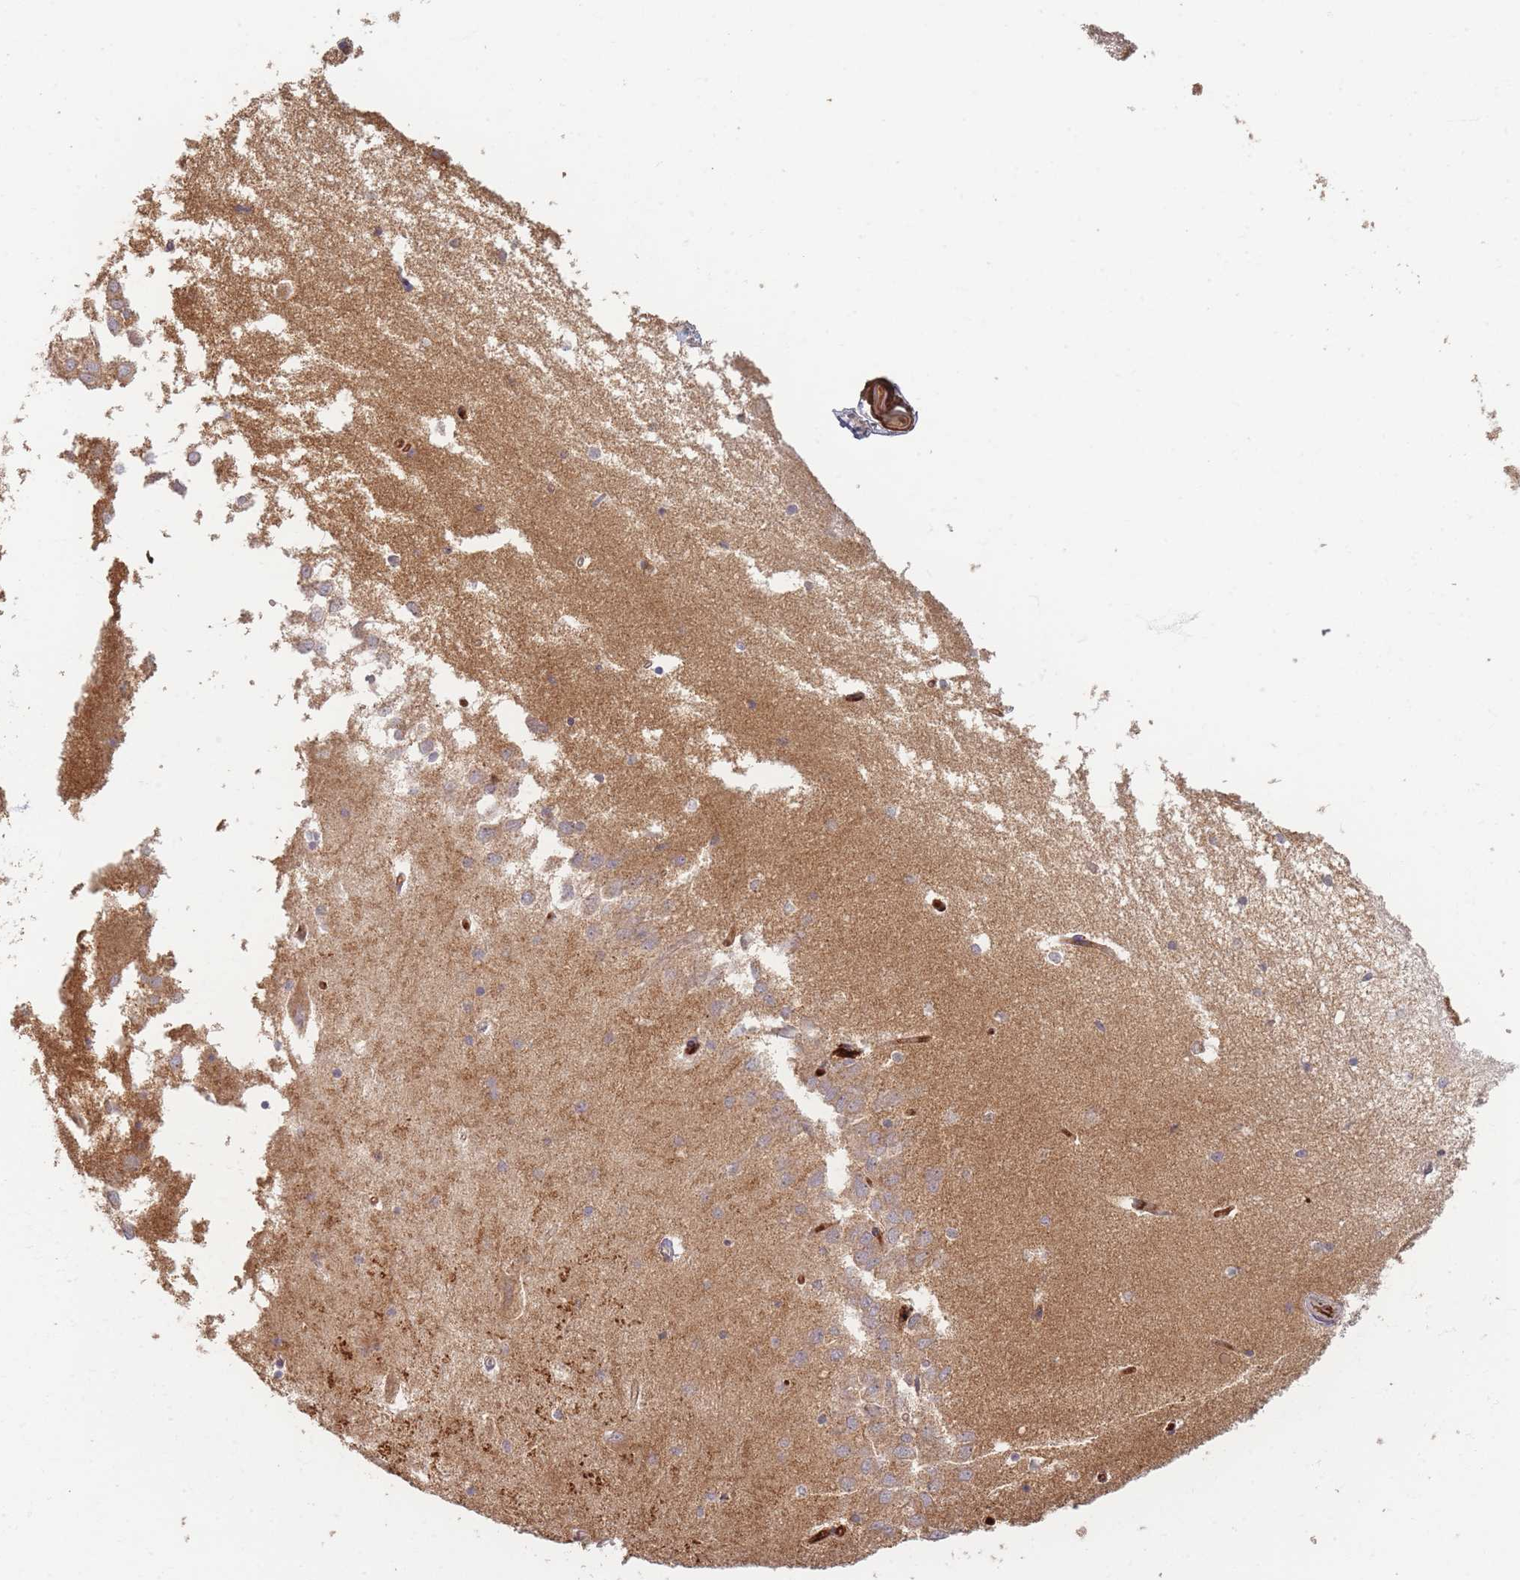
{"staining": {"intensity": "negative", "quantity": "none", "location": "none"}, "tissue": "hippocampus", "cell_type": "Glial cells", "image_type": "normal", "snomed": [{"axis": "morphology", "description": "Normal tissue, NOS"}, {"axis": "topography", "description": "Hippocampus"}], "caption": "Hippocampus was stained to show a protein in brown. There is no significant staining in glial cells. (Stains: DAB immunohistochemistry with hematoxylin counter stain, Microscopy: brightfield microscopy at high magnification).", "gene": "MRPS6", "patient": {"sex": "male", "age": 45}}